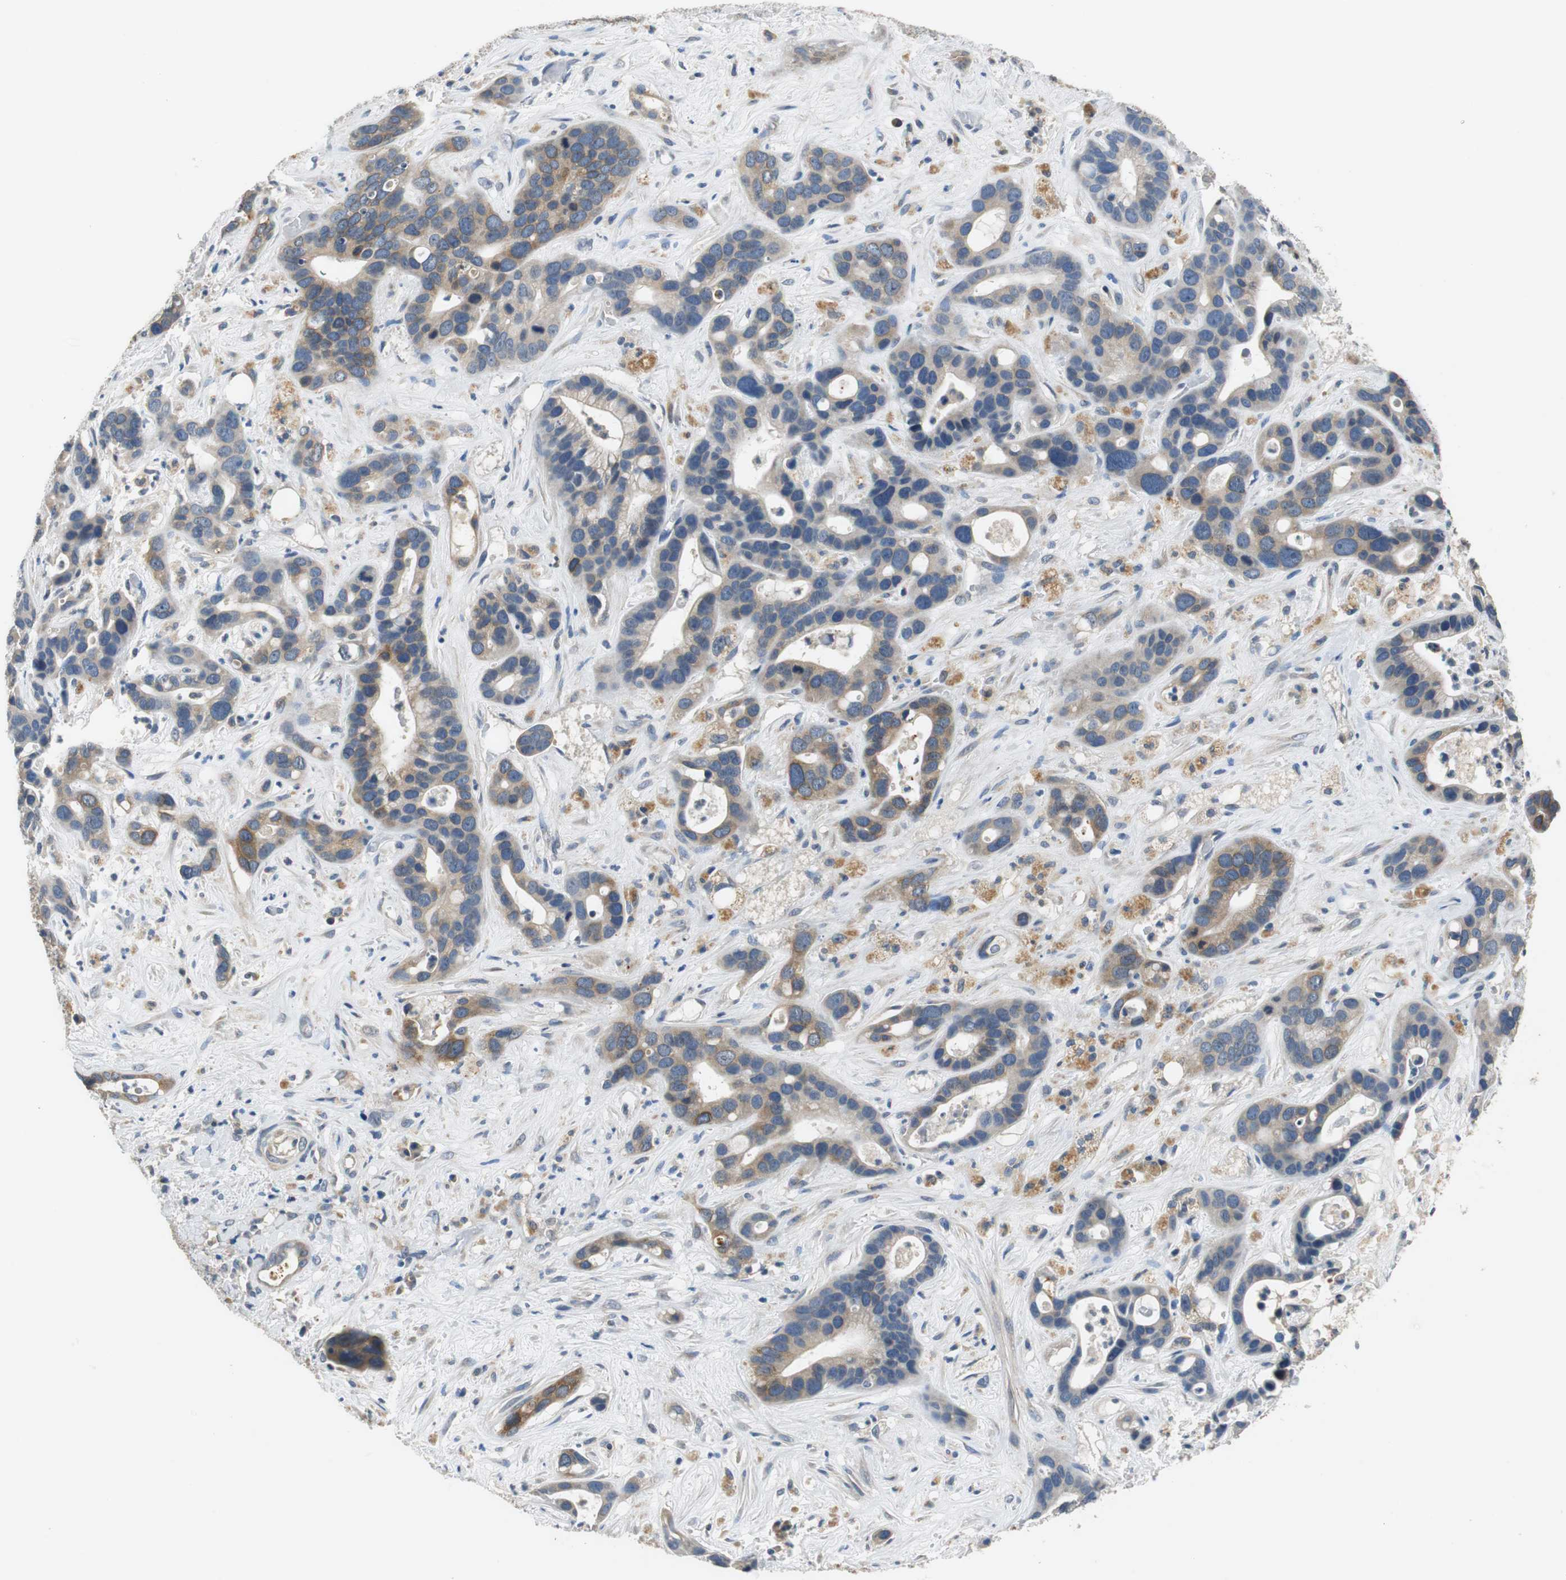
{"staining": {"intensity": "moderate", "quantity": ">75%", "location": "cytoplasmic/membranous"}, "tissue": "liver cancer", "cell_type": "Tumor cells", "image_type": "cancer", "snomed": [{"axis": "morphology", "description": "Cholangiocarcinoma"}, {"axis": "topography", "description": "Liver"}], "caption": "Immunohistochemistry (DAB) staining of liver cholangiocarcinoma shows moderate cytoplasmic/membranous protein staining in about >75% of tumor cells.", "gene": "FADS2", "patient": {"sex": "female", "age": 65}}